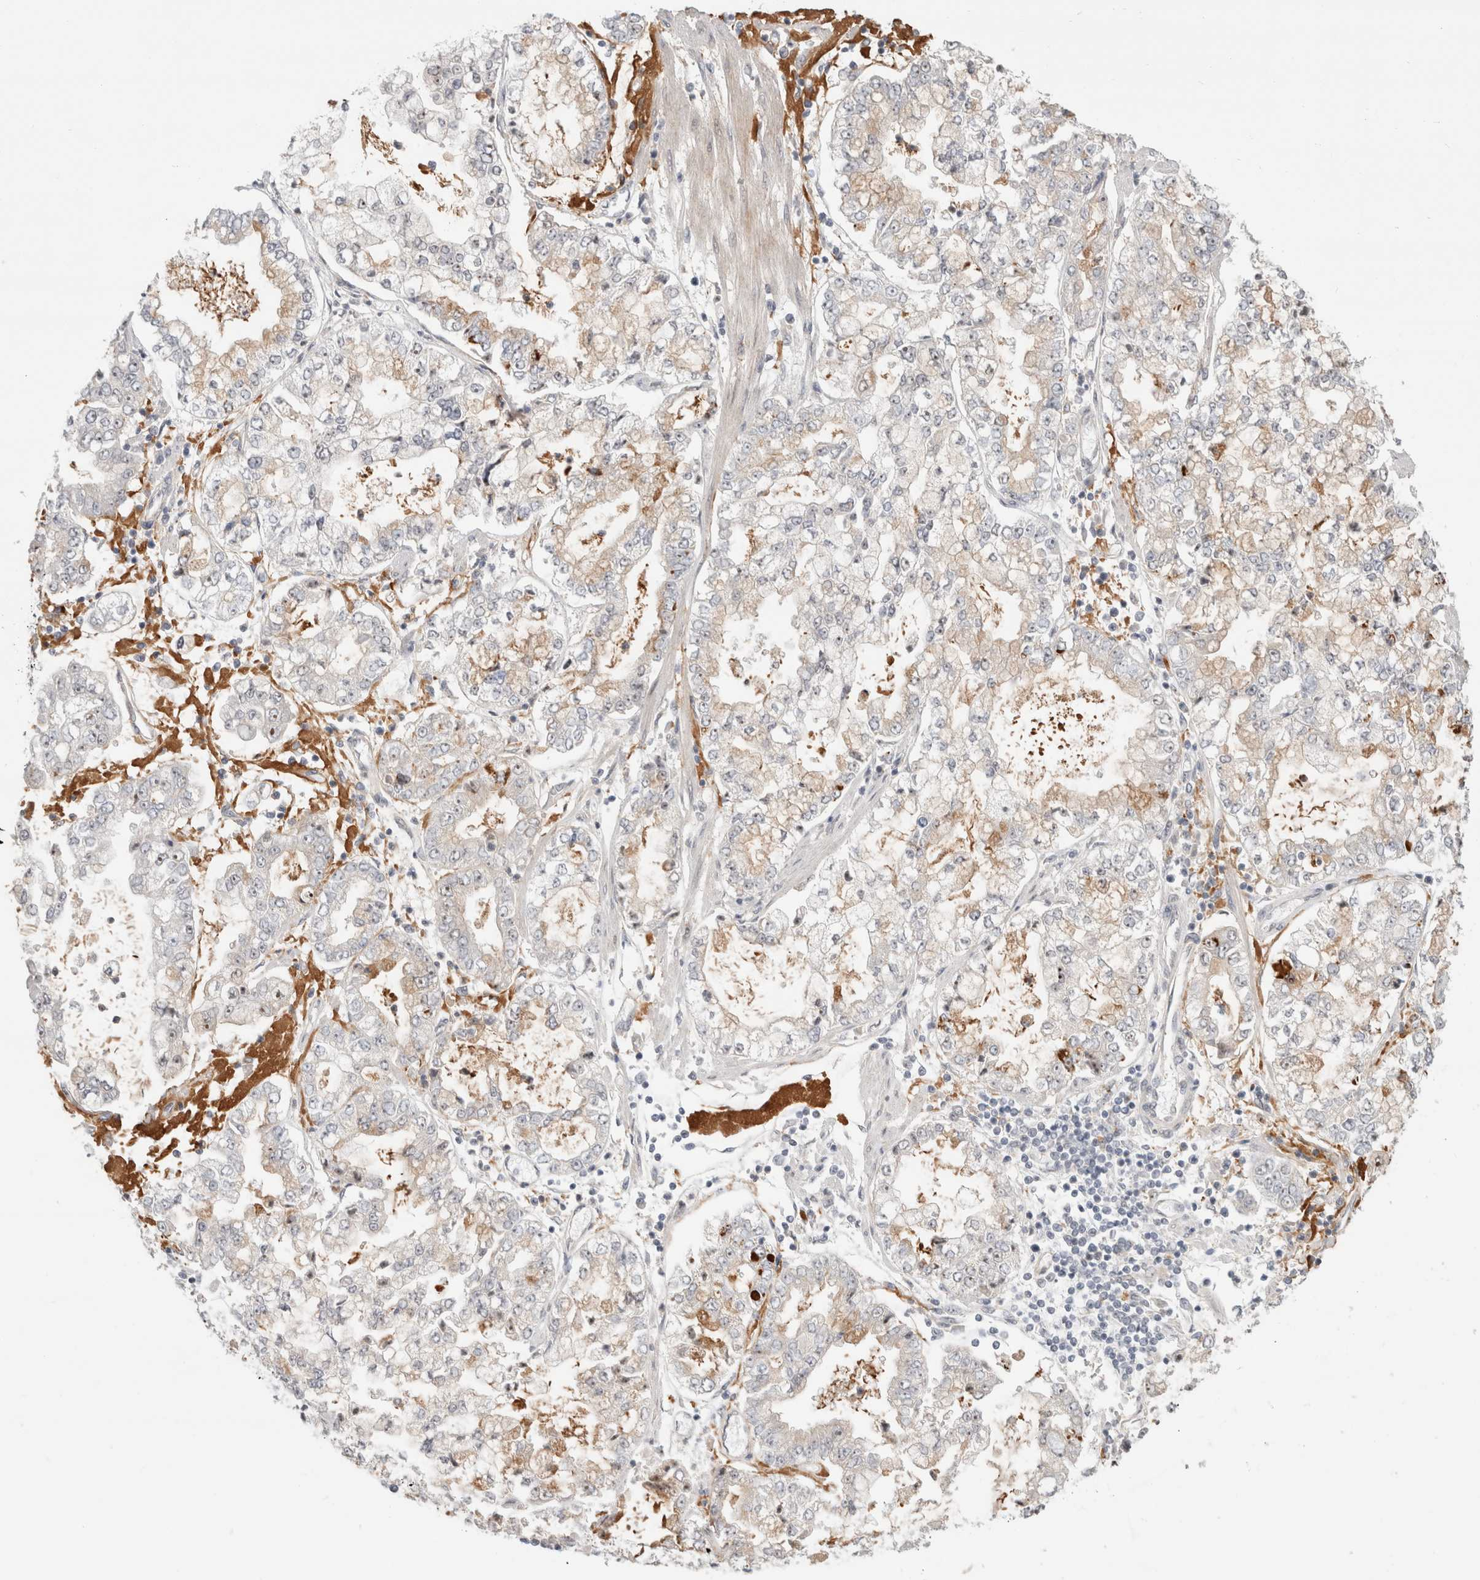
{"staining": {"intensity": "weak", "quantity": "25%-75%", "location": "cytoplasmic/membranous"}, "tissue": "stomach cancer", "cell_type": "Tumor cells", "image_type": "cancer", "snomed": [{"axis": "morphology", "description": "Adenocarcinoma, NOS"}, {"axis": "topography", "description": "Stomach"}], "caption": "Stomach cancer was stained to show a protein in brown. There is low levels of weak cytoplasmic/membranous positivity in approximately 25%-75% of tumor cells. (DAB = brown stain, brightfield microscopy at high magnification).", "gene": "SENP6", "patient": {"sex": "male", "age": 76}}